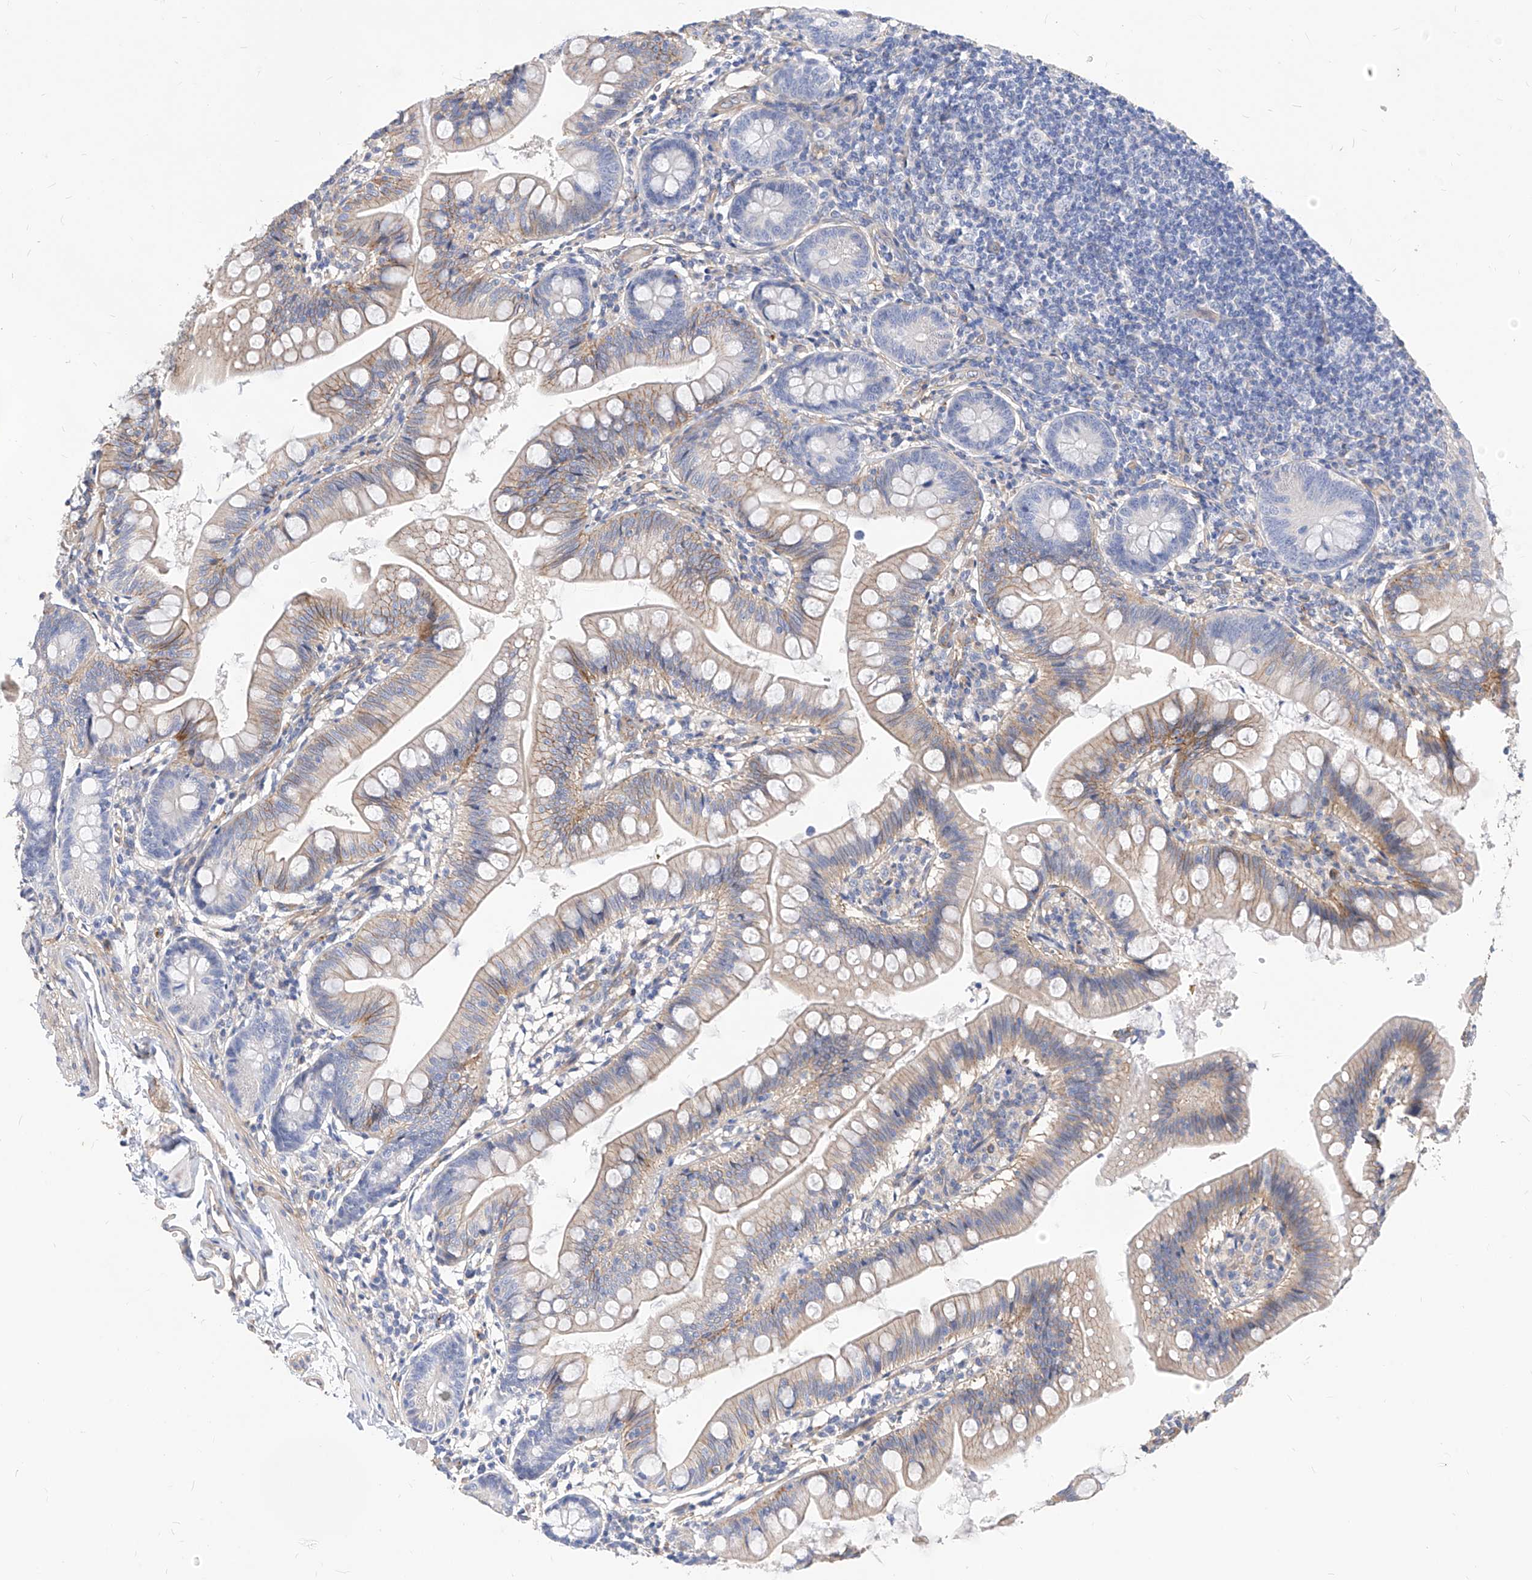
{"staining": {"intensity": "weak", "quantity": "25%-75%", "location": "cytoplasmic/membranous"}, "tissue": "small intestine", "cell_type": "Glandular cells", "image_type": "normal", "snomed": [{"axis": "morphology", "description": "Normal tissue, NOS"}, {"axis": "topography", "description": "Small intestine"}], "caption": "Glandular cells show low levels of weak cytoplasmic/membranous staining in about 25%-75% of cells in unremarkable human small intestine.", "gene": "SCGB2A1", "patient": {"sex": "male", "age": 7}}